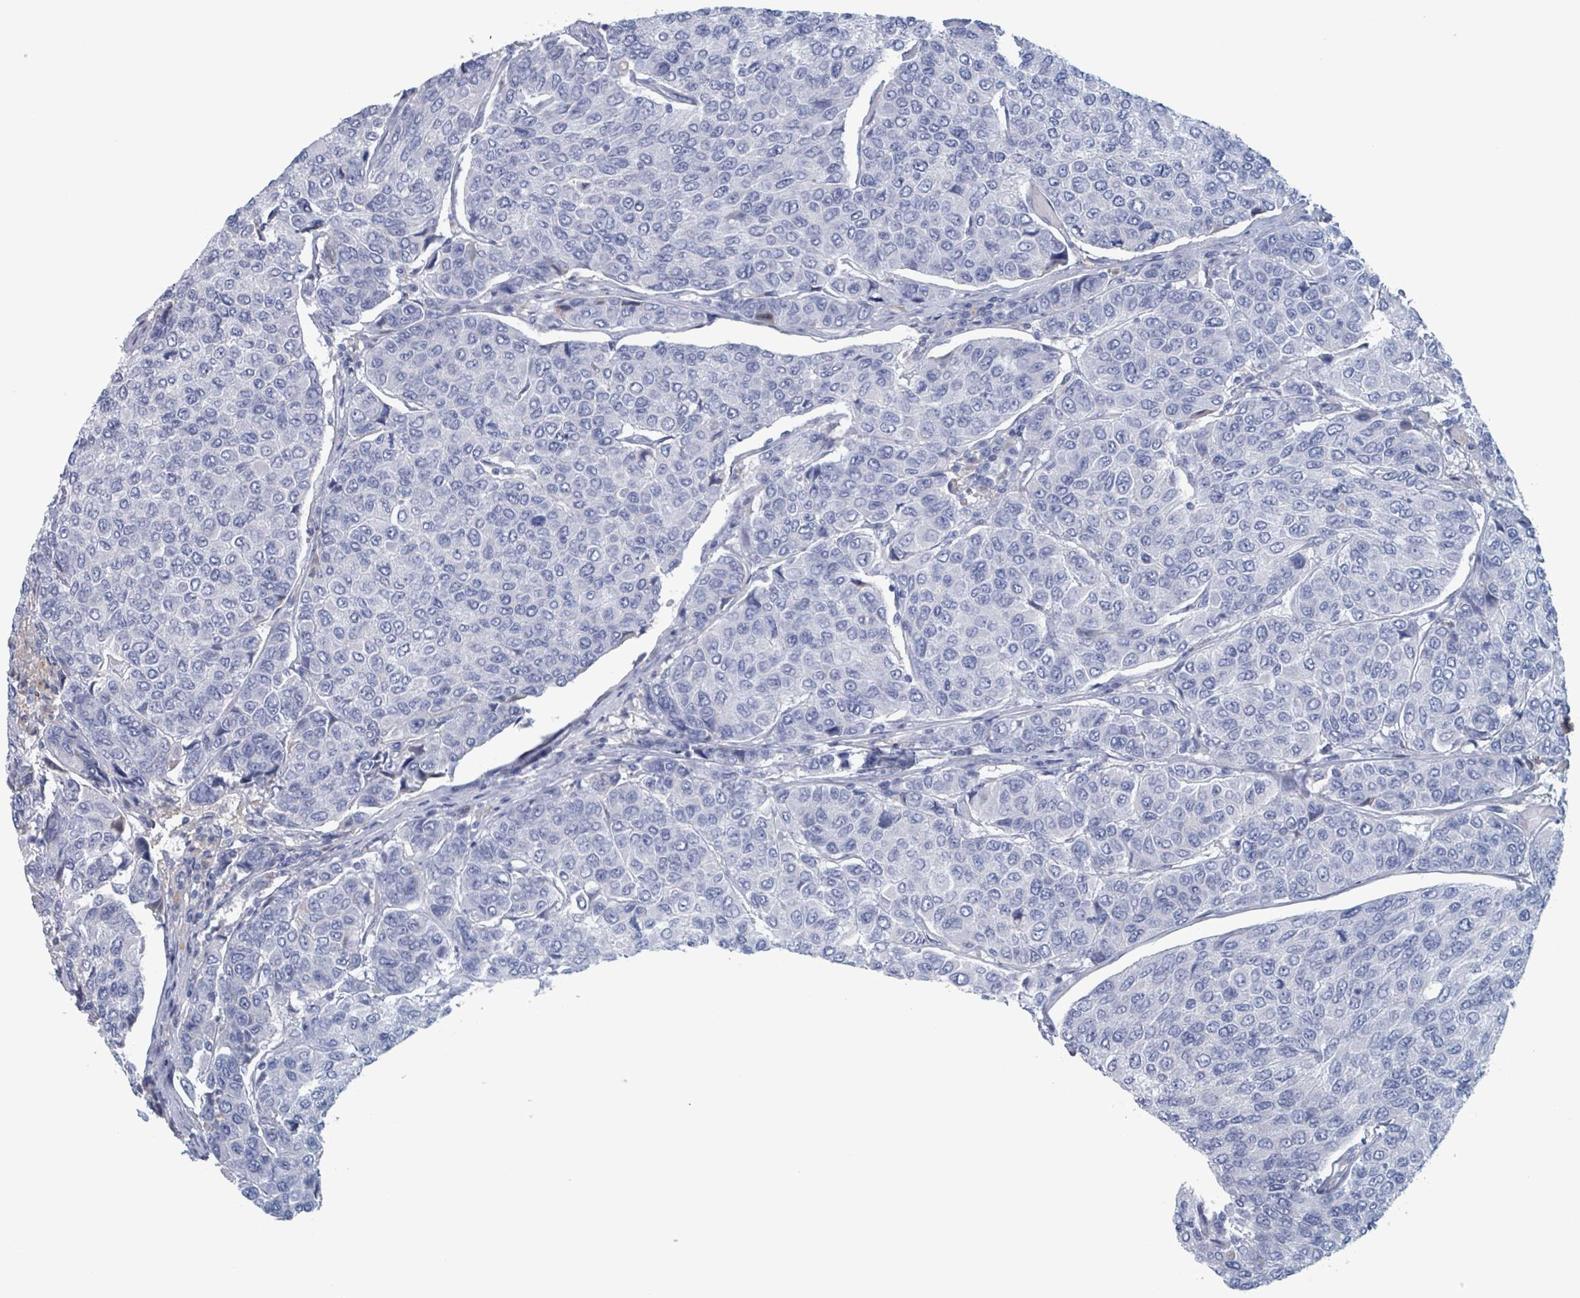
{"staining": {"intensity": "negative", "quantity": "none", "location": "none"}, "tissue": "breast cancer", "cell_type": "Tumor cells", "image_type": "cancer", "snomed": [{"axis": "morphology", "description": "Duct carcinoma"}, {"axis": "topography", "description": "Breast"}], "caption": "DAB (3,3'-diaminobenzidine) immunohistochemical staining of human breast invasive ductal carcinoma demonstrates no significant expression in tumor cells. (Stains: DAB (3,3'-diaminobenzidine) immunohistochemistry (IHC) with hematoxylin counter stain, Microscopy: brightfield microscopy at high magnification).", "gene": "KLK4", "patient": {"sex": "female", "age": 55}}